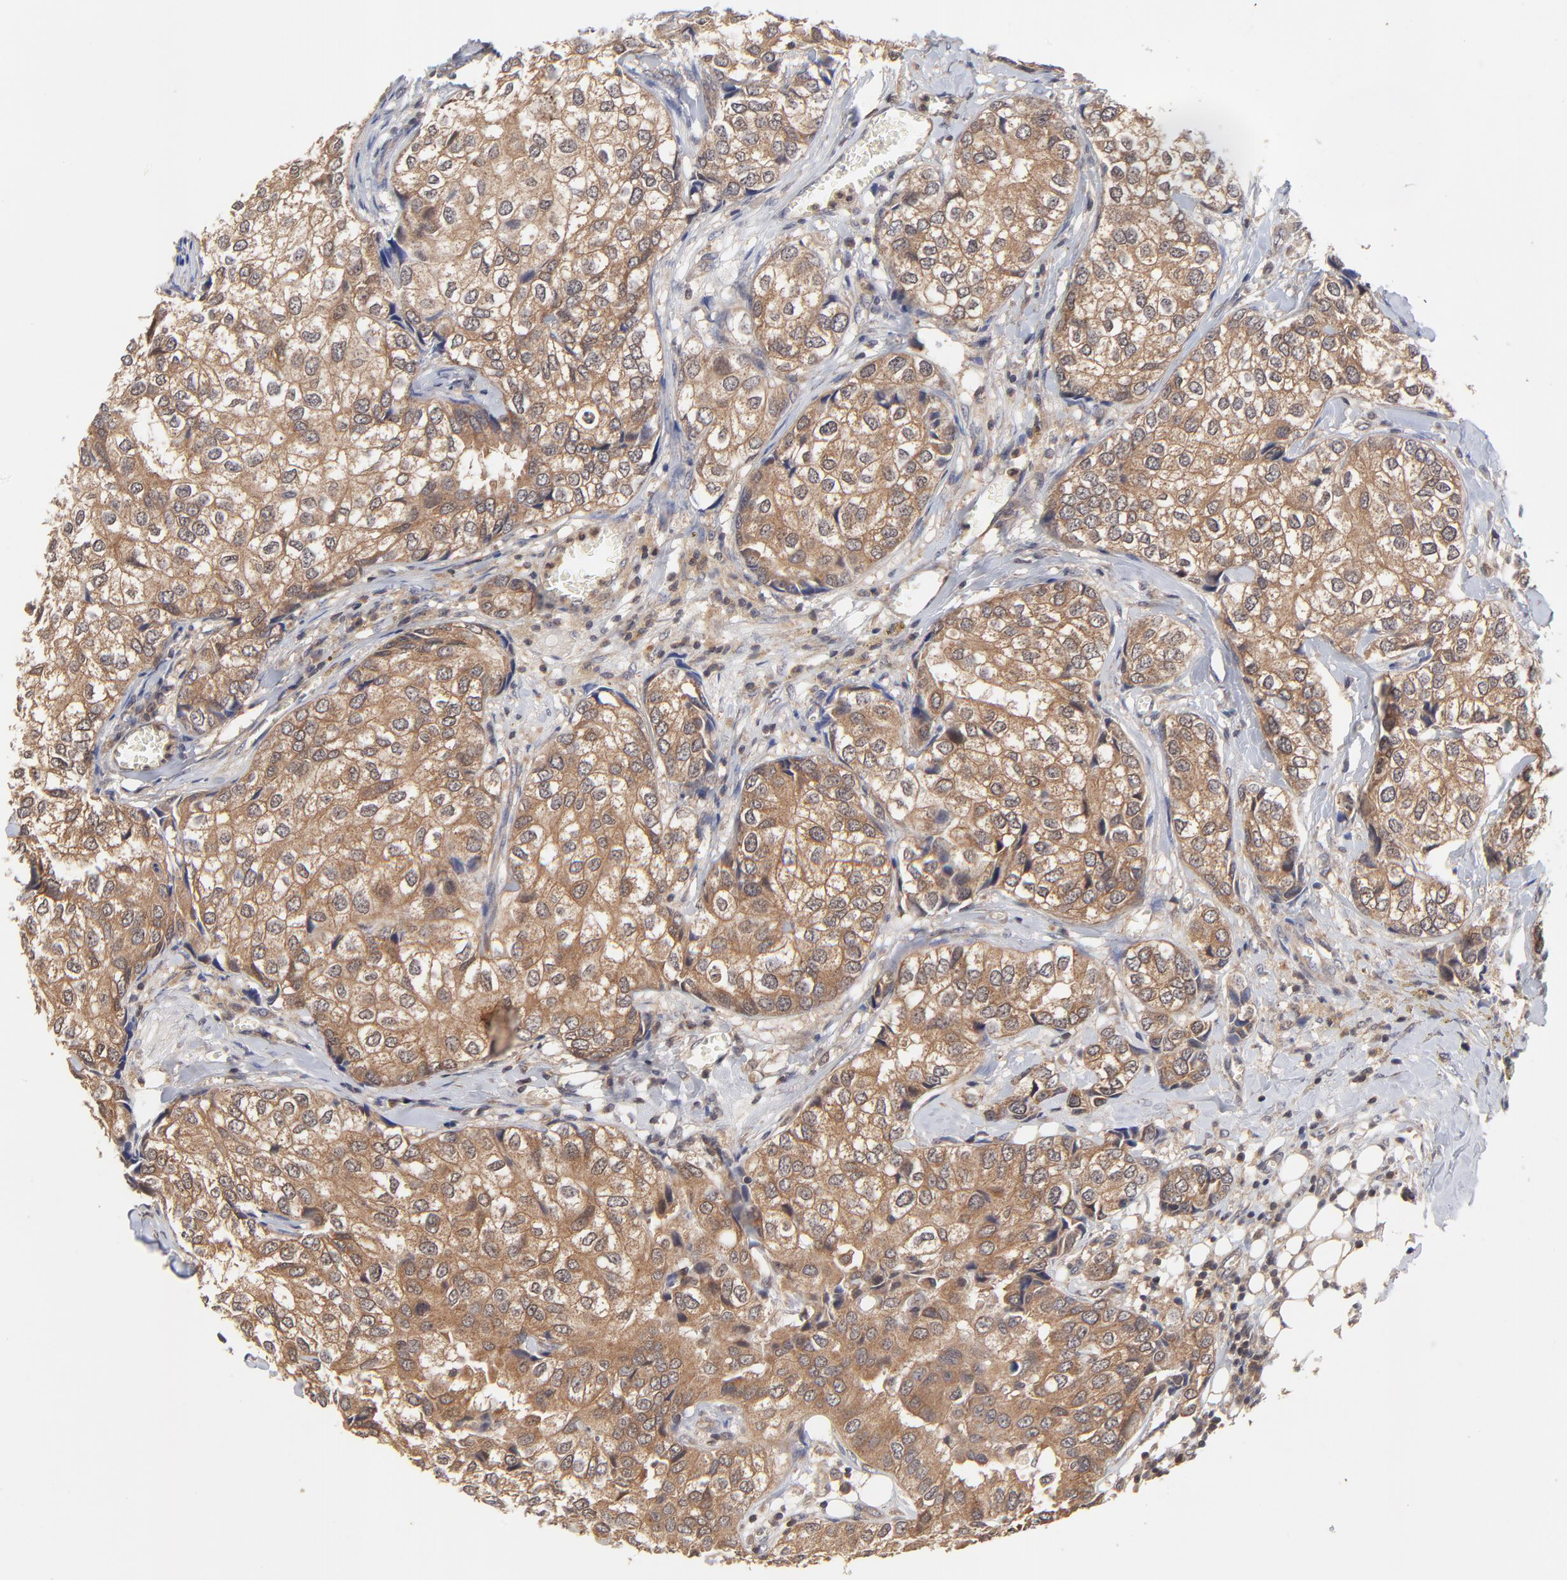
{"staining": {"intensity": "weak", "quantity": ">75%", "location": "cytoplasmic/membranous"}, "tissue": "breast cancer", "cell_type": "Tumor cells", "image_type": "cancer", "snomed": [{"axis": "morphology", "description": "Duct carcinoma"}, {"axis": "topography", "description": "Breast"}], "caption": "Protein expression analysis of breast cancer (intraductal carcinoma) demonstrates weak cytoplasmic/membranous staining in about >75% of tumor cells.", "gene": "PCMT1", "patient": {"sex": "female", "age": 68}}